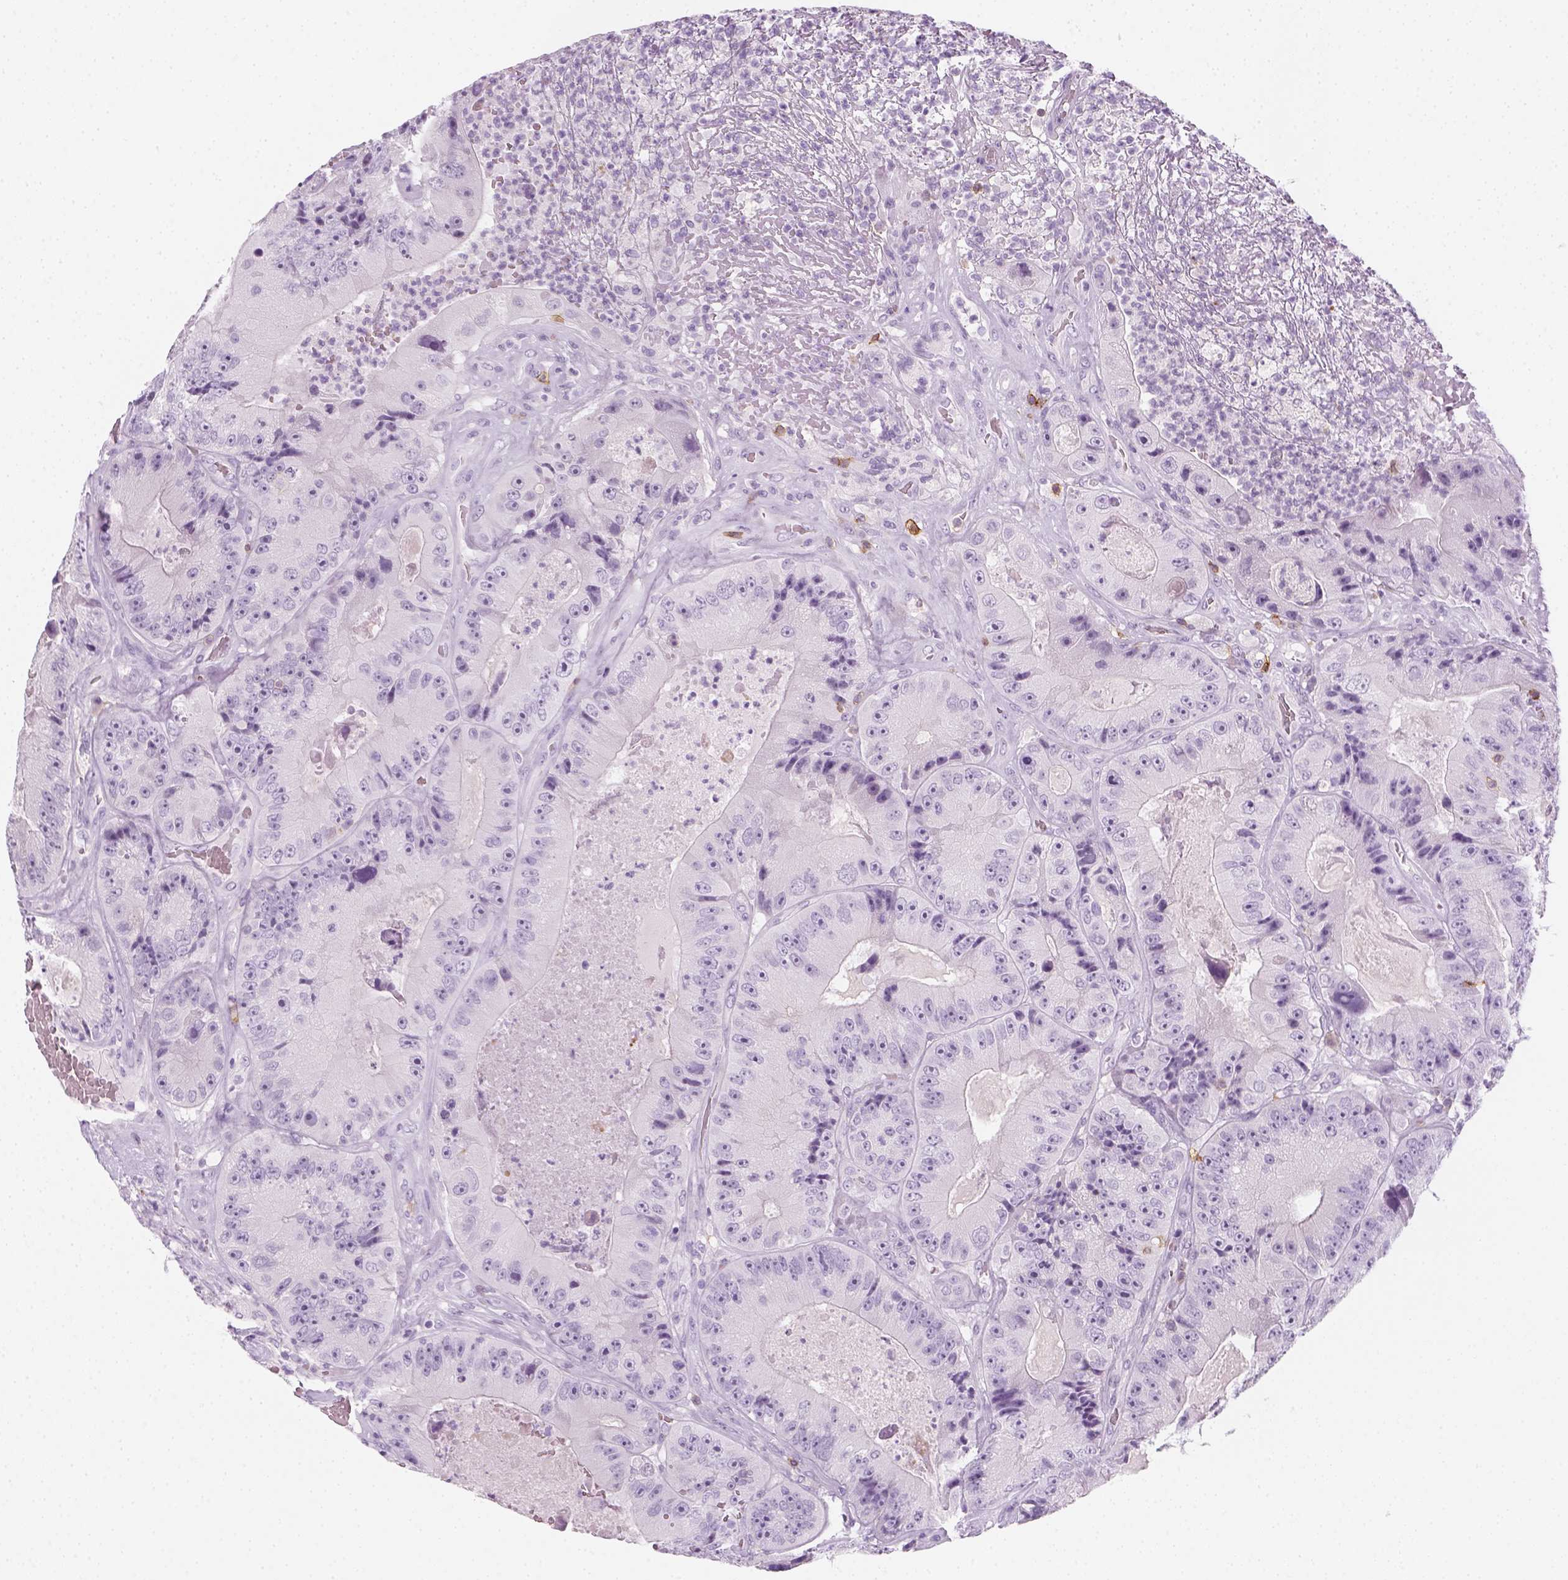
{"staining": {"intensity": "negative", "quantity": "none", "location": "none"}, "tissue": "colorectal cancer", "cell_type": "Tumor cells", "image_type": "cancer", "snomed": [{"axis": "morphology", "description": "Adenocarcinoma, NOS"}, {"axis": "topography", "description": "Colon"}], "caption": "Immunohistochemical staining of colorectal cancer (adenocarcinoma) reveals no significant staining in tumor cells.", "gene": "AQP3", "patient": {"sex": "female", "age": 86}}